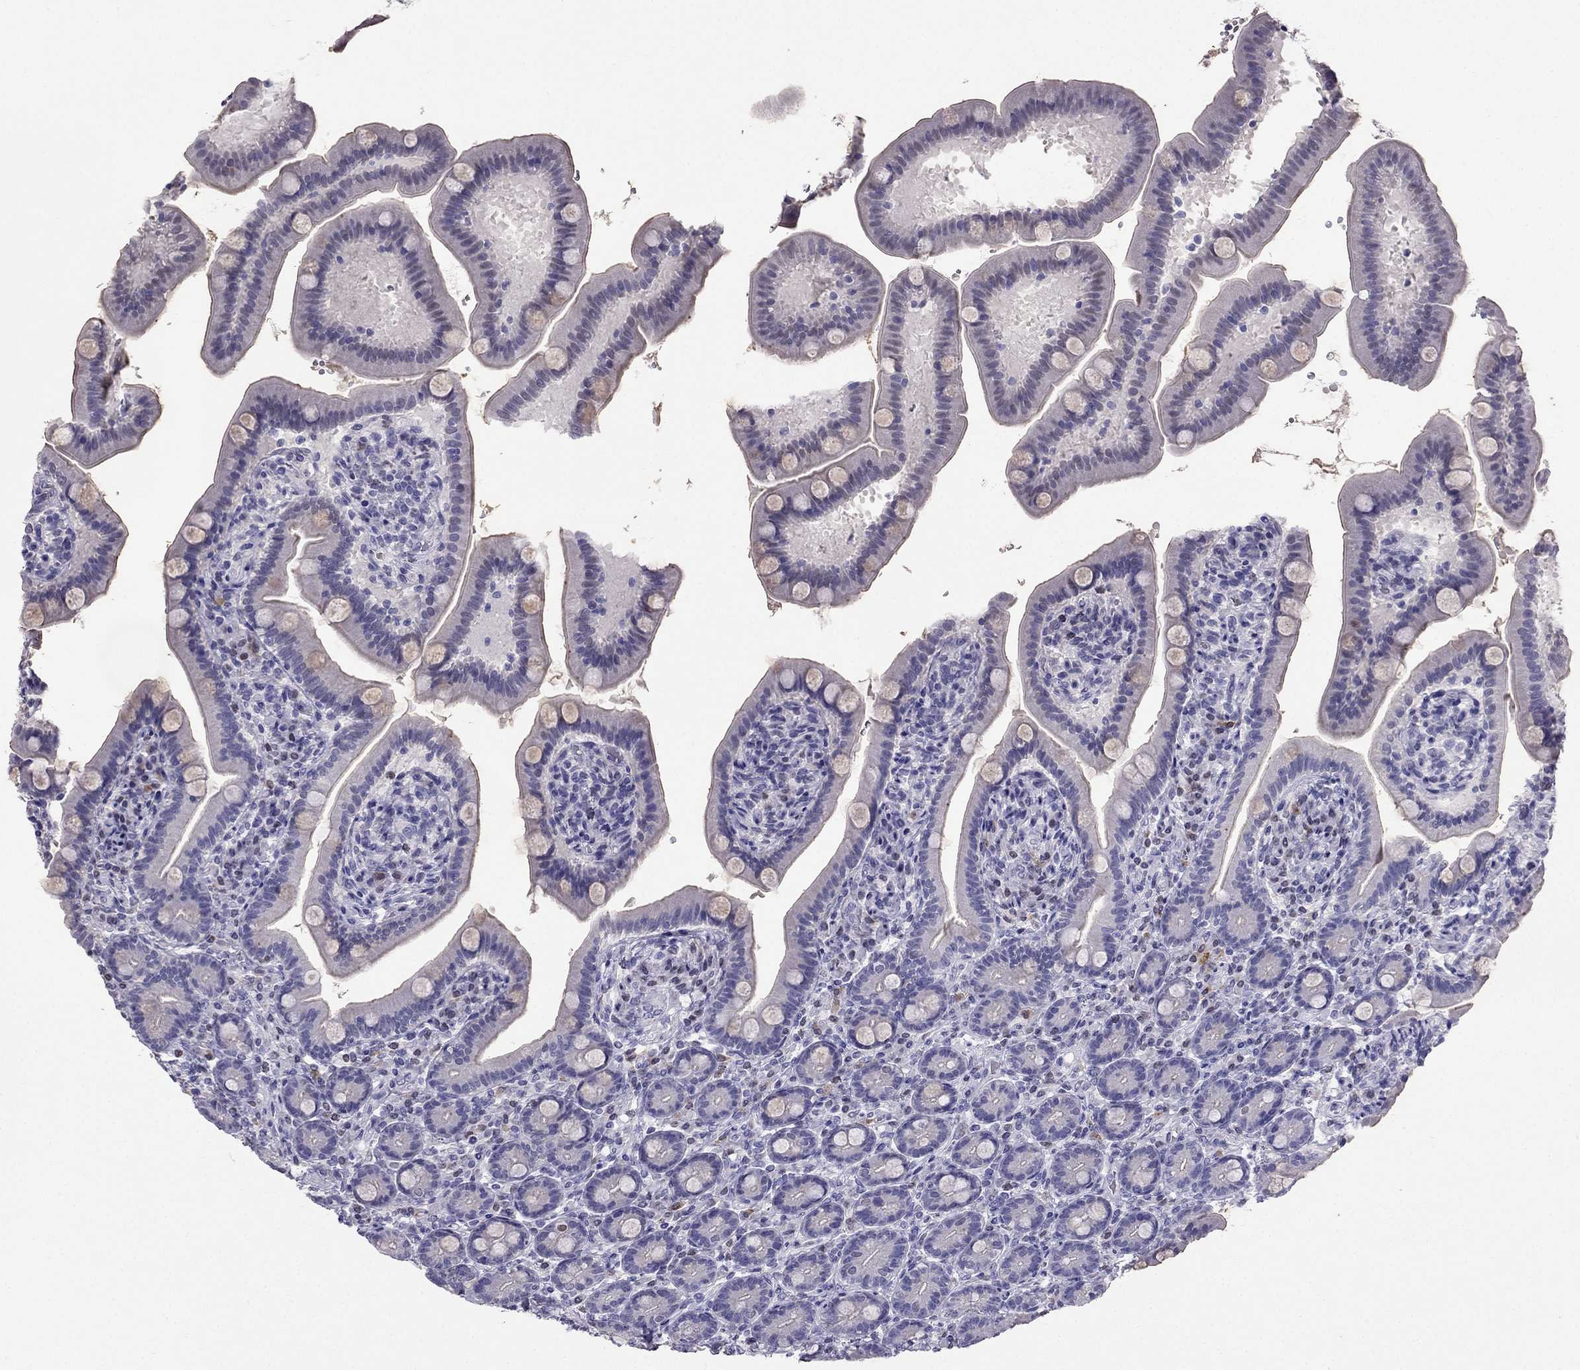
{"staining": {"intensity": "negative", "quantity": "none", "location": "none"}, "tissue": "small intestine", "cell_type": "Glandular cells", "image_type": "normal", "snomed": [{"axis": "morphology", "description": "Normal tissue, NOS"}, {"axis": "topography", "description": "Small intestine"}], "caption": "Immunohistochemistry histopathology image of benign human small intestine stained for a protein (brown), which reveals no staining in glandular cells.", "gene": "ARID3A", "patient": {"sex": "male", "age": 66}}